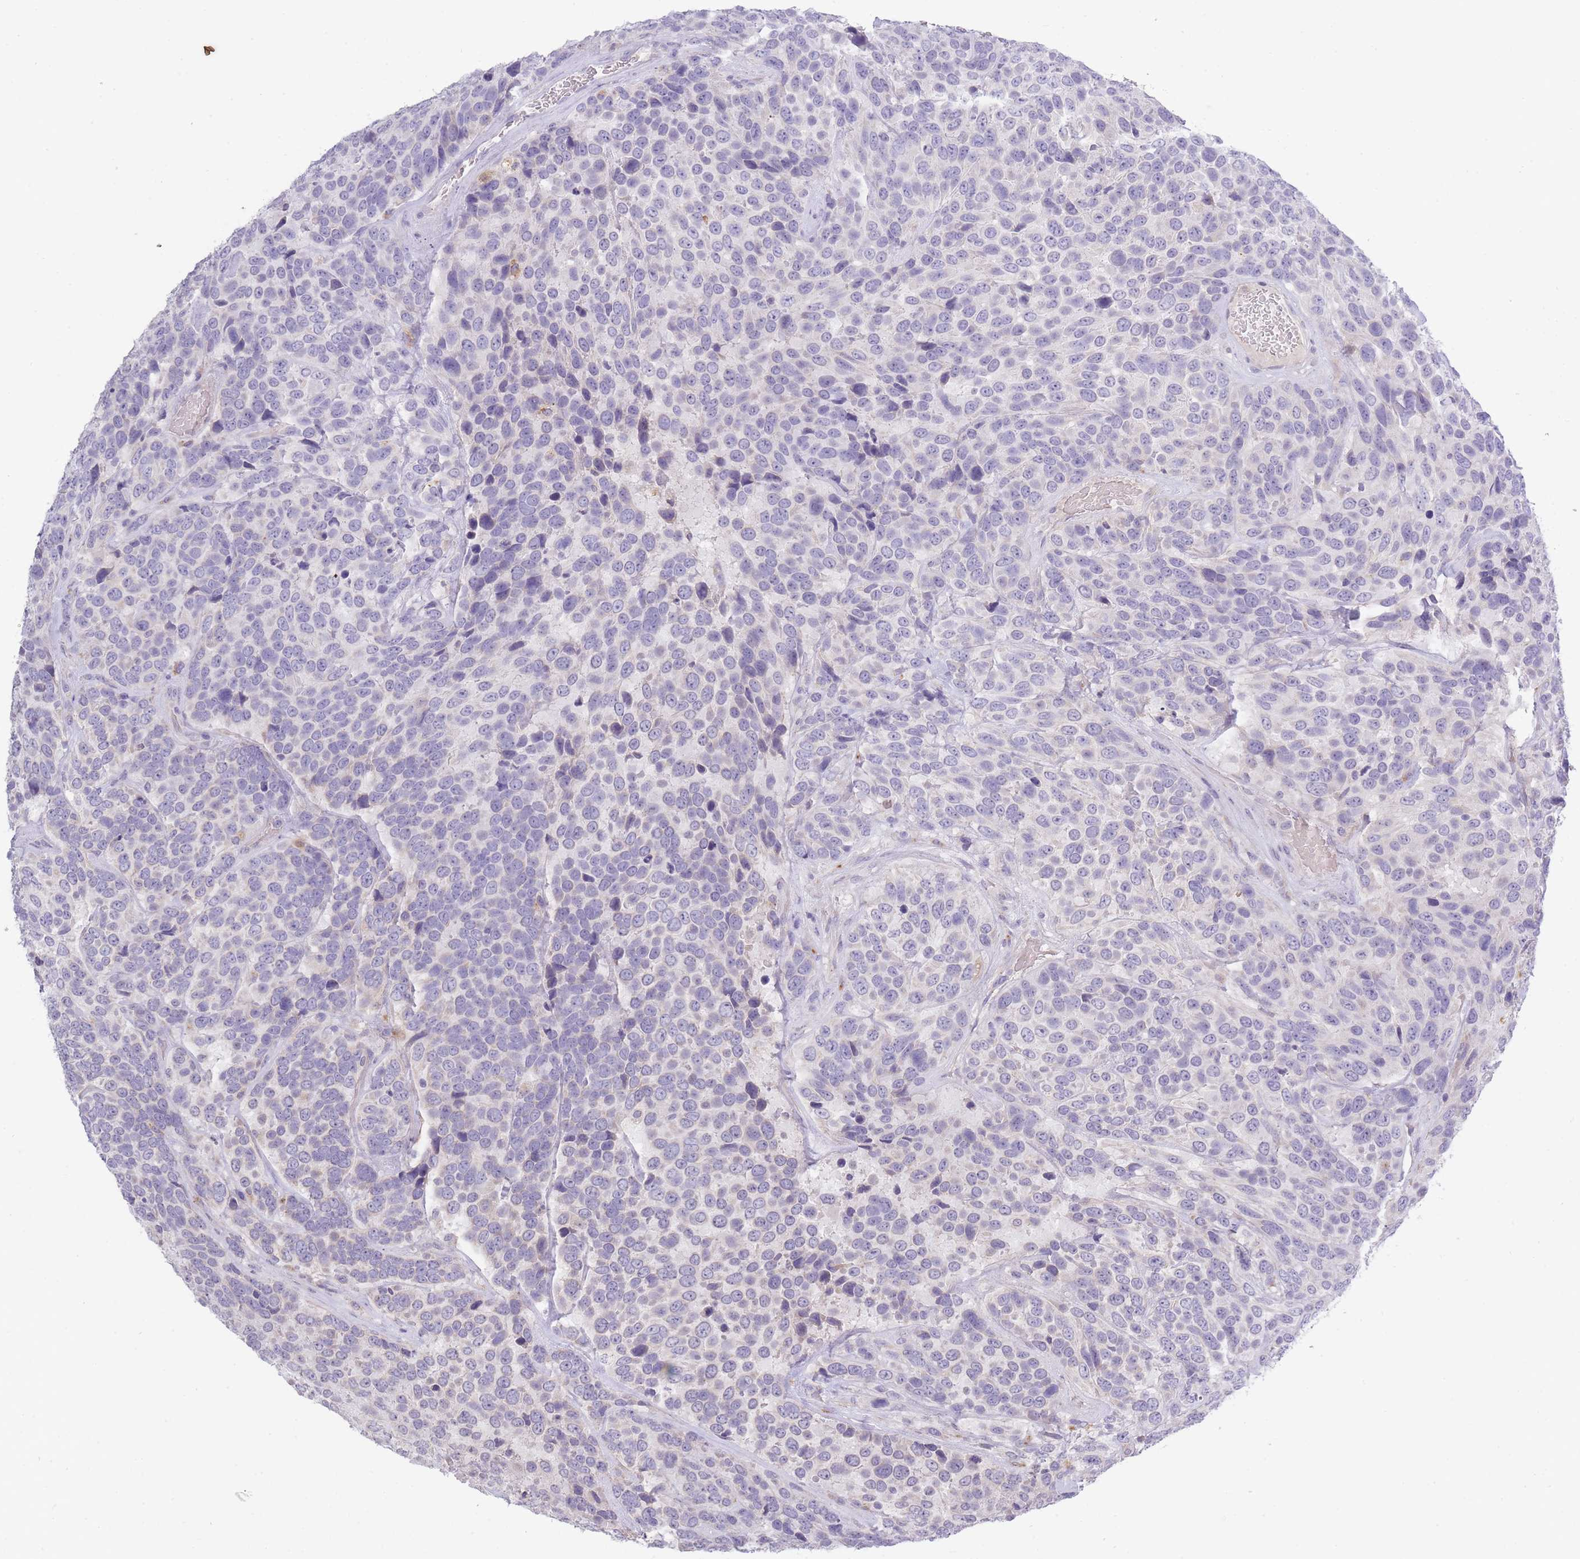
{"staining": {"intensity": "negative", "quantity": "none", "location": "none"}, "tissue": "urothelial cancer", "cell_type": "Tumor cells", "image_type": "cancer", "snomed": [{"axis": "morphology", "description": "Urothelial carcinoma, High grade"}, {"axis": "topography", "description": "Urinary bladder"}], "caption": "There is no significant positivity in tumor cells of urothelial cancer.", "gene": "TRIM61", "patient": {"sex": "female", "age": 70}}